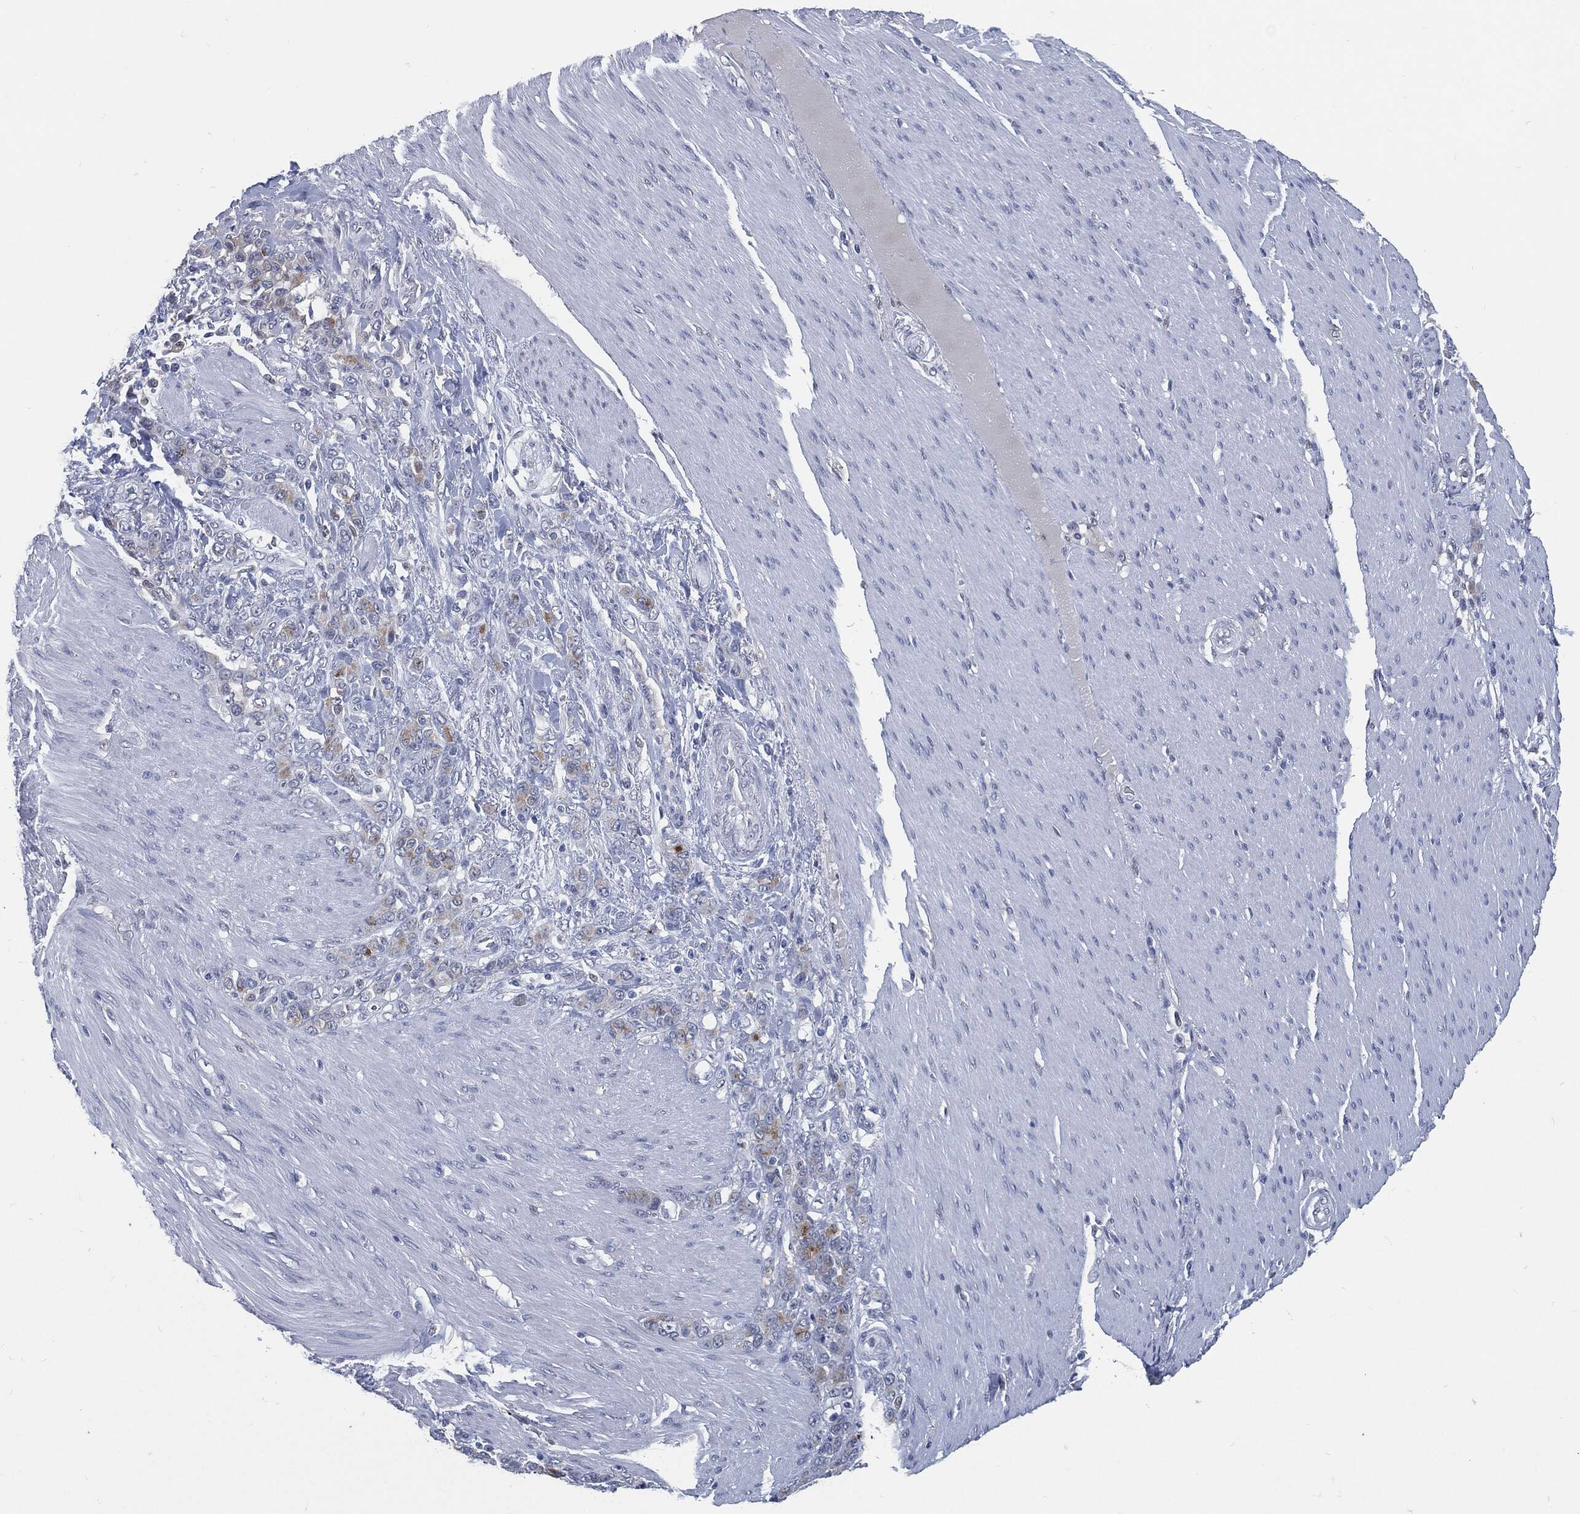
{"staining": {"intensity": "weak", "quantity": "<25%", "location": "cytoplasmic/membranous"}, "tissue": "stomach cancer", "cell_type": "Tumor cells", "image_type": "cancer", "snomed": [{"axis": "morphology", "description": "Normal tissue, NOS"}, {"axis": "morphology", "description": "Adenocarcinoma, NOS"}, {"axis": "topography", "description": "Stomach"}], "caption": "Tumor cells are negative for brown protein staining in adenocarcinoma (stomach). (Immunohistochemistry (ihc), brightfield microscopy, high magnification).", "gene": "PROM1", "patient": {"sex": "female", "age": 79}}